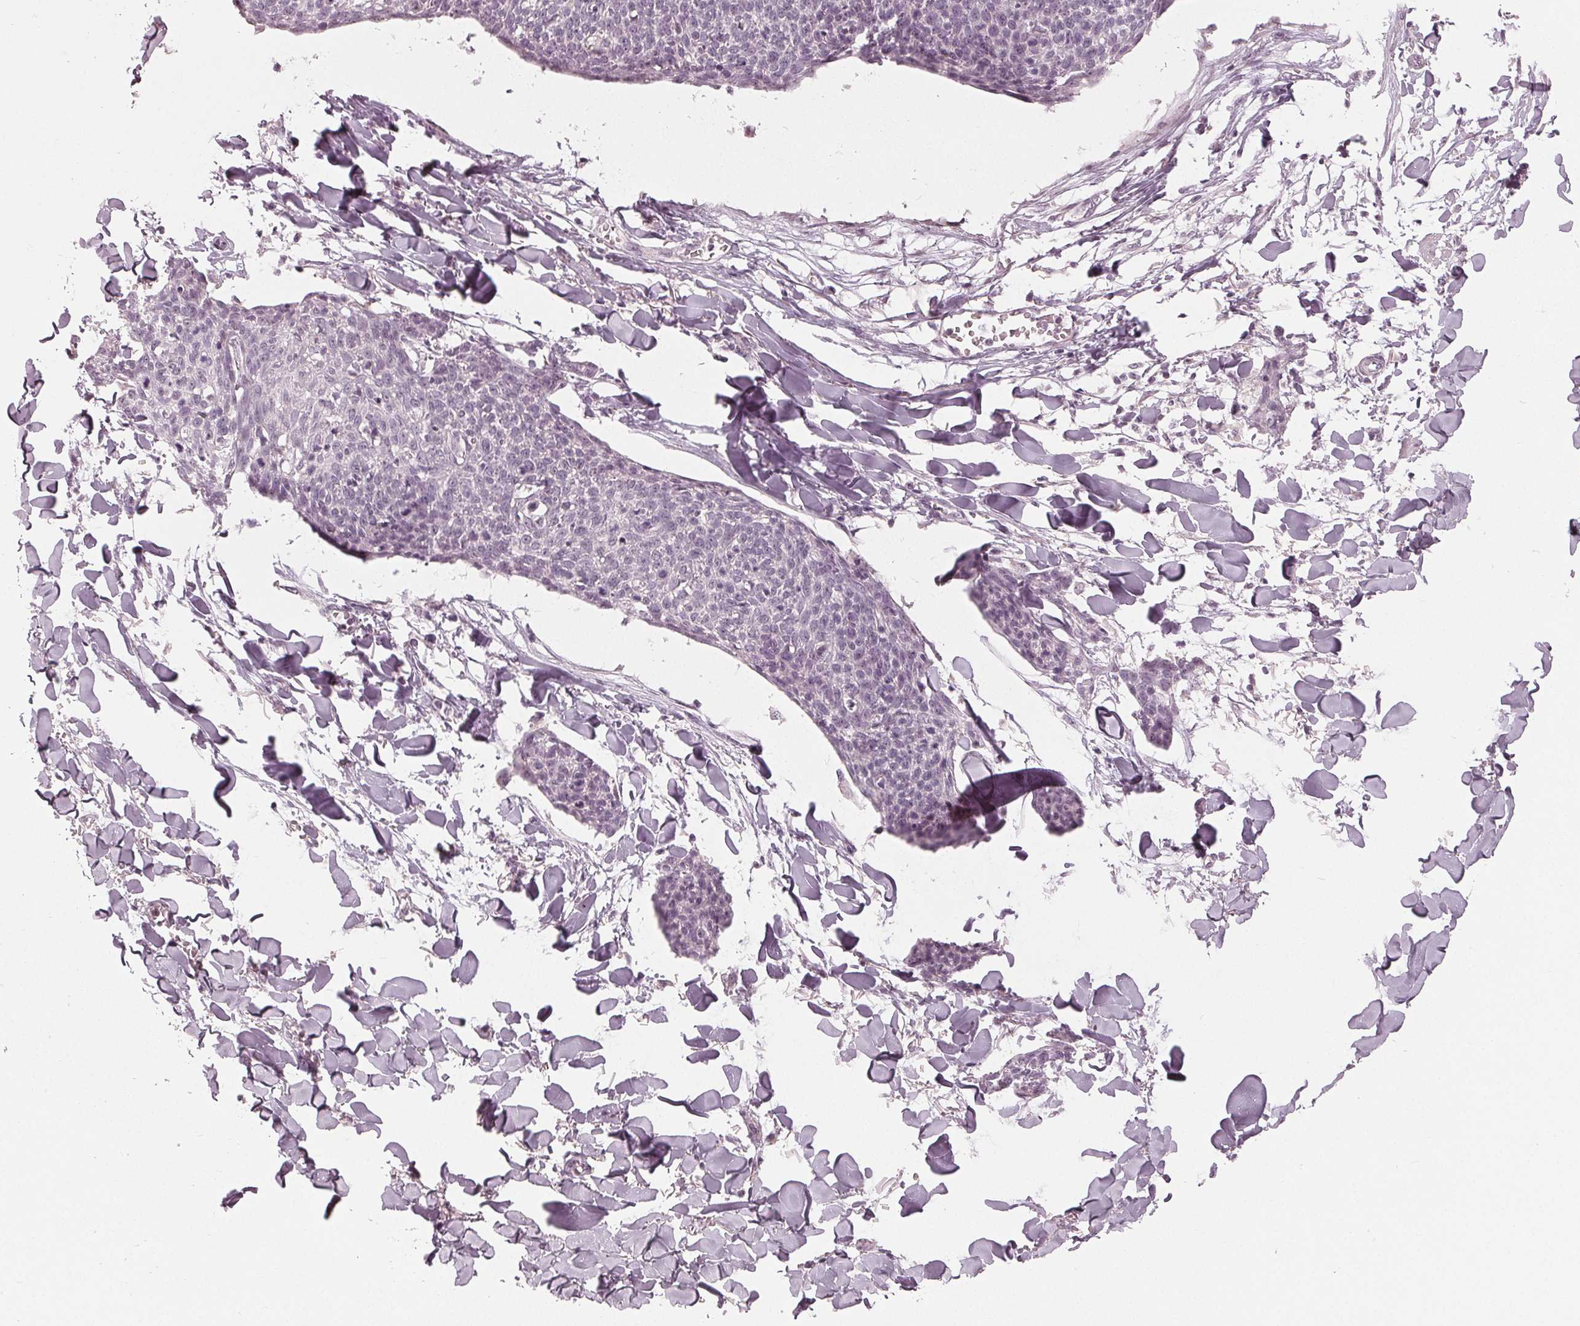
{"staining": {"intensity": "negative", "quantity": "none", "location": "none"}, "tissue": "skin cancer", "cell_type": "Tumor cells", "image_type": "cancer", "snomed": [{"axis": "morphology", "description": "Squamous cell carcinoma, NOS"}, {"axis": "topography", "description": "Skin"}, {"axis": "topography", "description": "Vulva"}], "caption": "Tumor cells are negative for brown protein staining in squamous cell carcinoma (skin).", "gene": "ADPRHL1", "patient": {"sex": "female", "age": 75}}